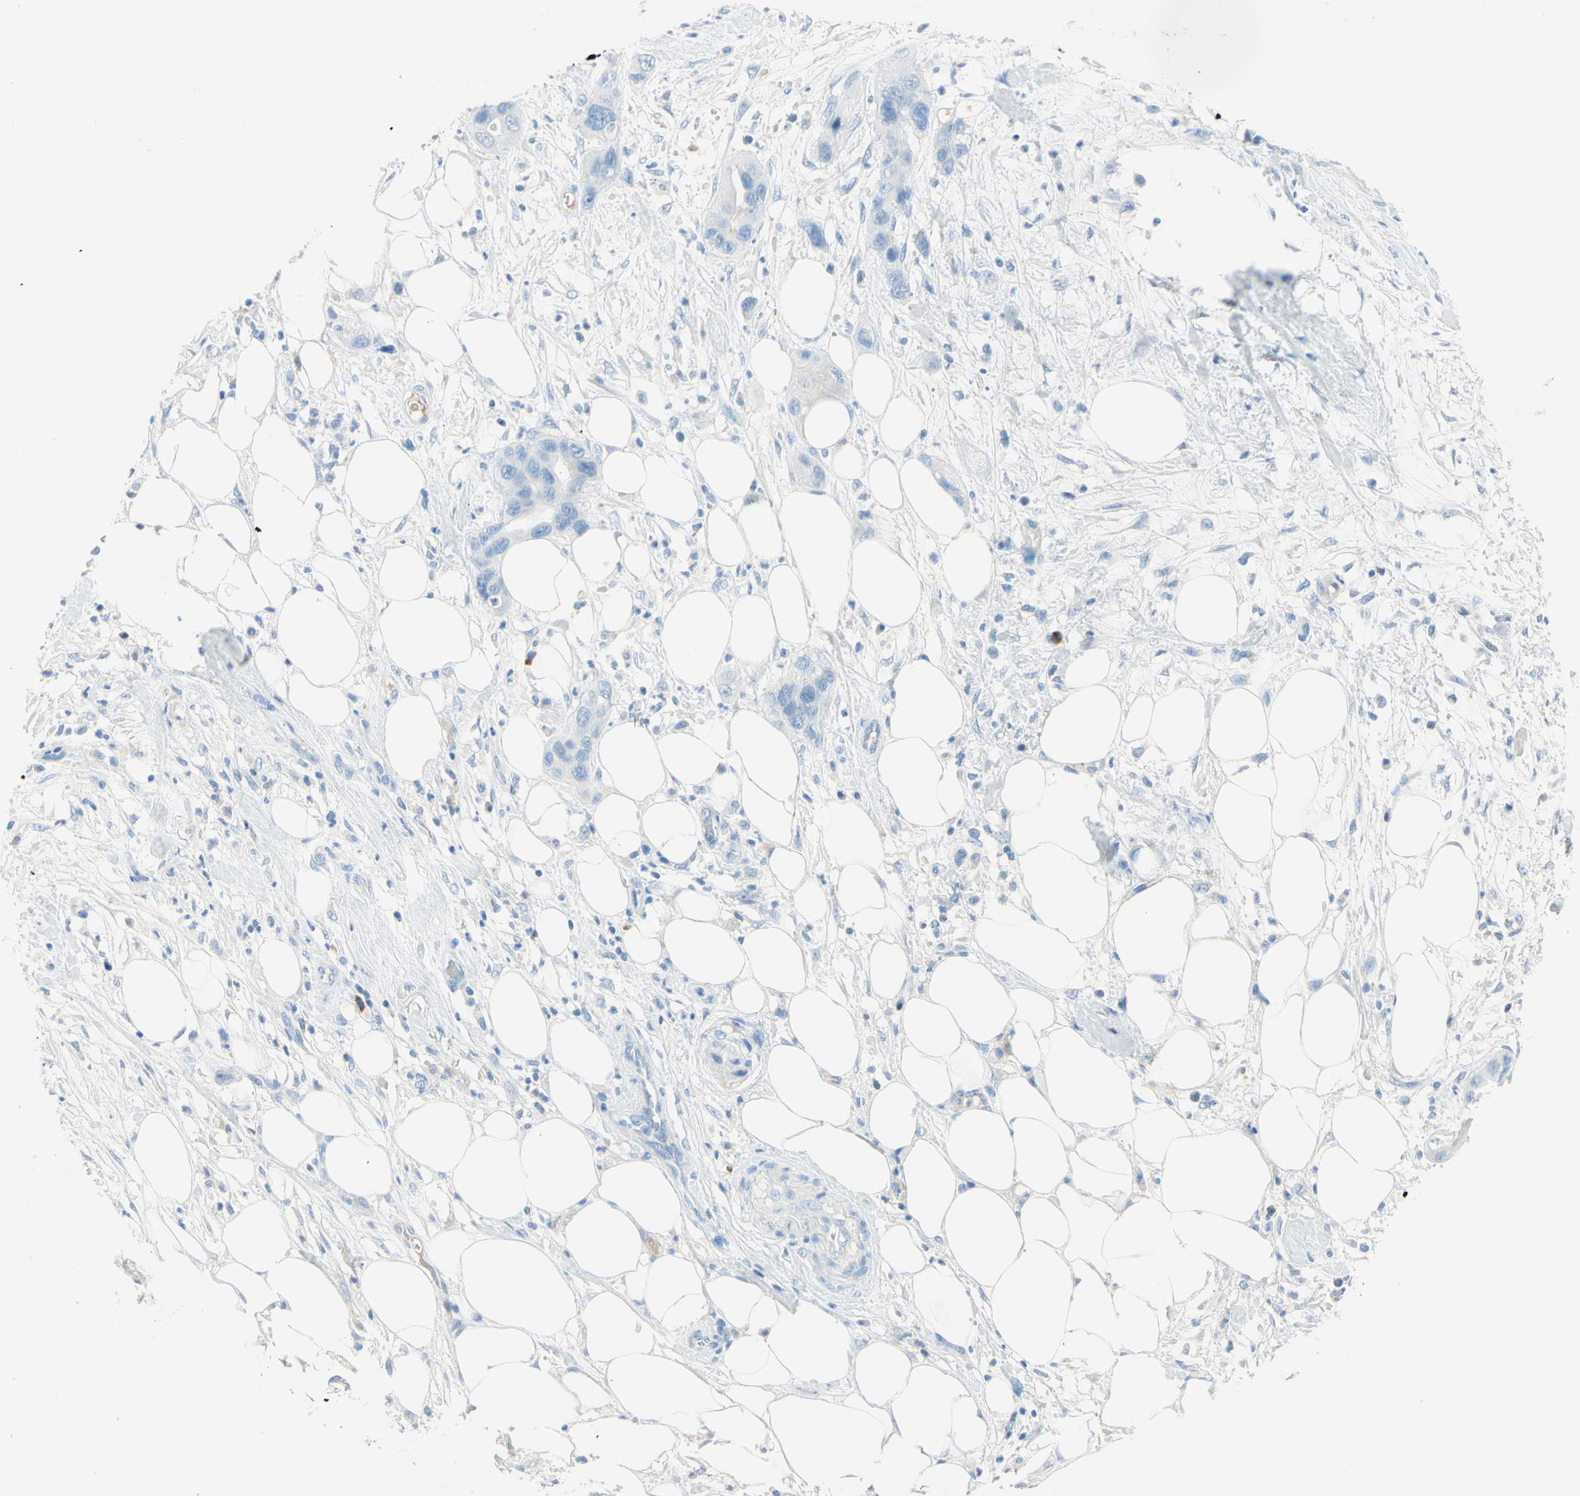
{"staining": {"intensity": "negative", "quantity": "none", "location": "none"}, "tissue": "pancreatic cancer", "cell_type": "Tumor cells", "image_type": "cancer", "snomed": [{"axis": "morphology", "description": "Adenocarcinoma, NOS"}, {"axis": "topography", "description": "Pancreas"}], "caption": "A high-resolution micrograph shows IHC staining of pancreatic cancer (adenocarcinoma), which displays no significant expression in tumor cells.", "gene": "IL6ST", "patient": {"sex": "female", "age": 71}}